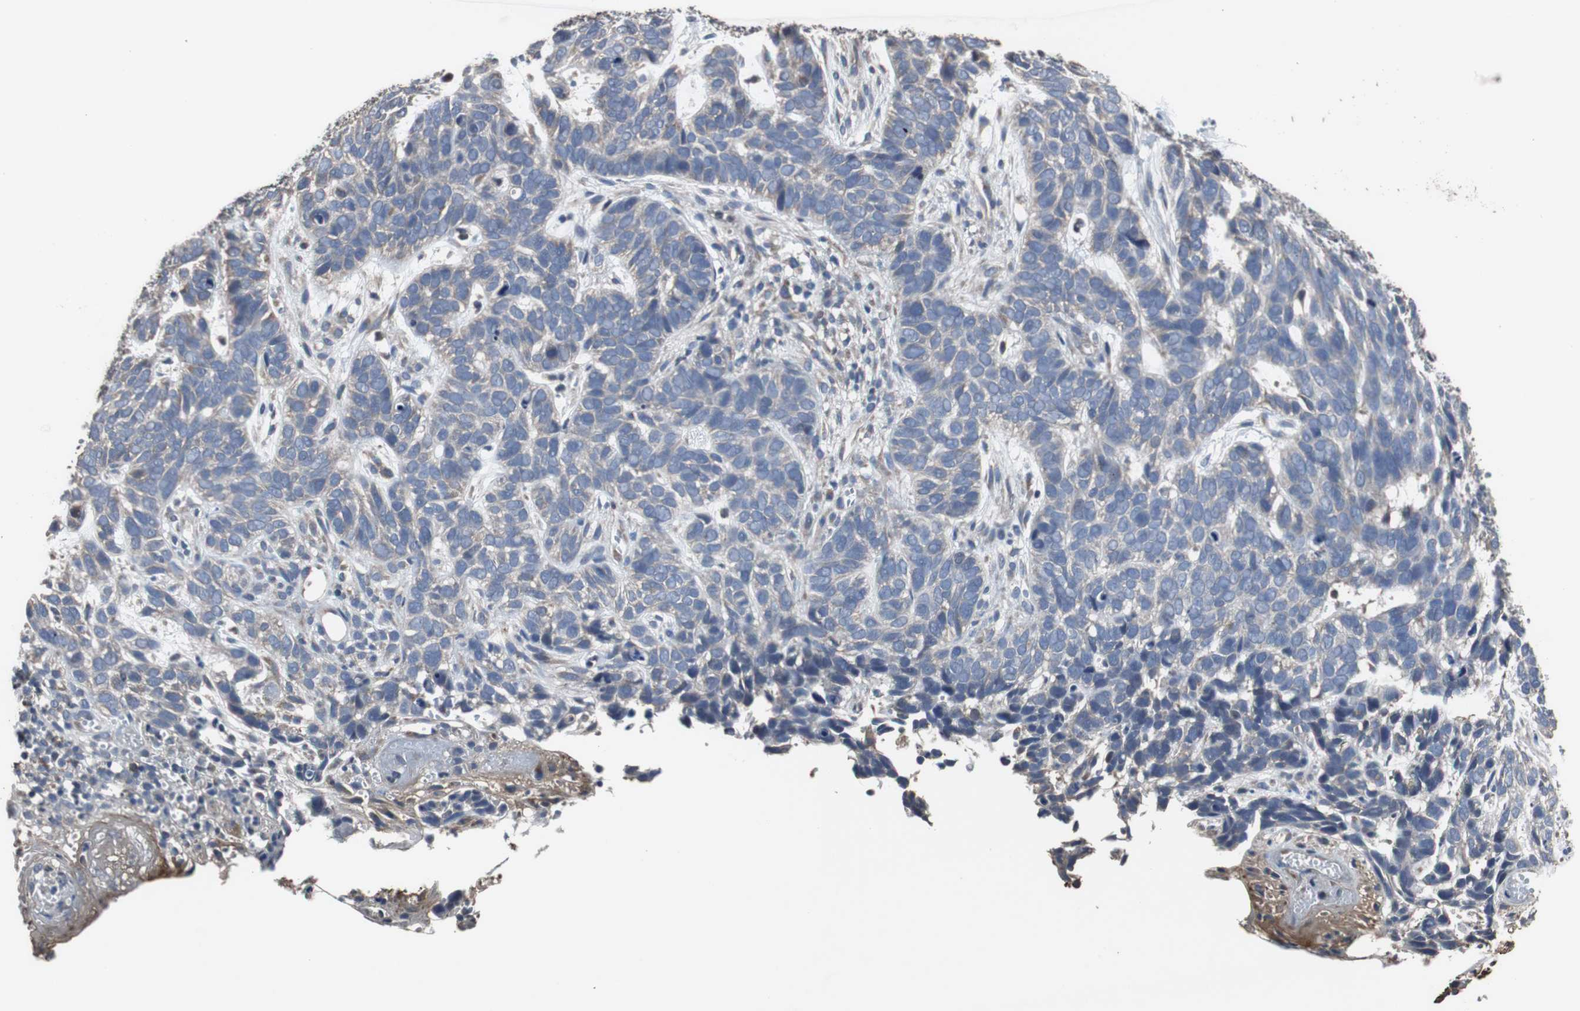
{"staining": {"intensity": "weak", "quantity": "<25%", "location": "cytoplasmic/membranous"}, "tissue": "skin cancer", "cell_type": "Tumor cells", "image_type": "cancer", "snomed": [{"axis": "morphology", "description": "Basal cell carcinoma"}, {"axis": "topography", "description": "Skin"}], "caption": "The immunohistochemistry (IHC) micrograph has no significant staining in tumor cells of skin cancer (basal cell carcinoma) tissue.", "gene": "SCIMP", "patient": {"sex": "male", "age": 87}}